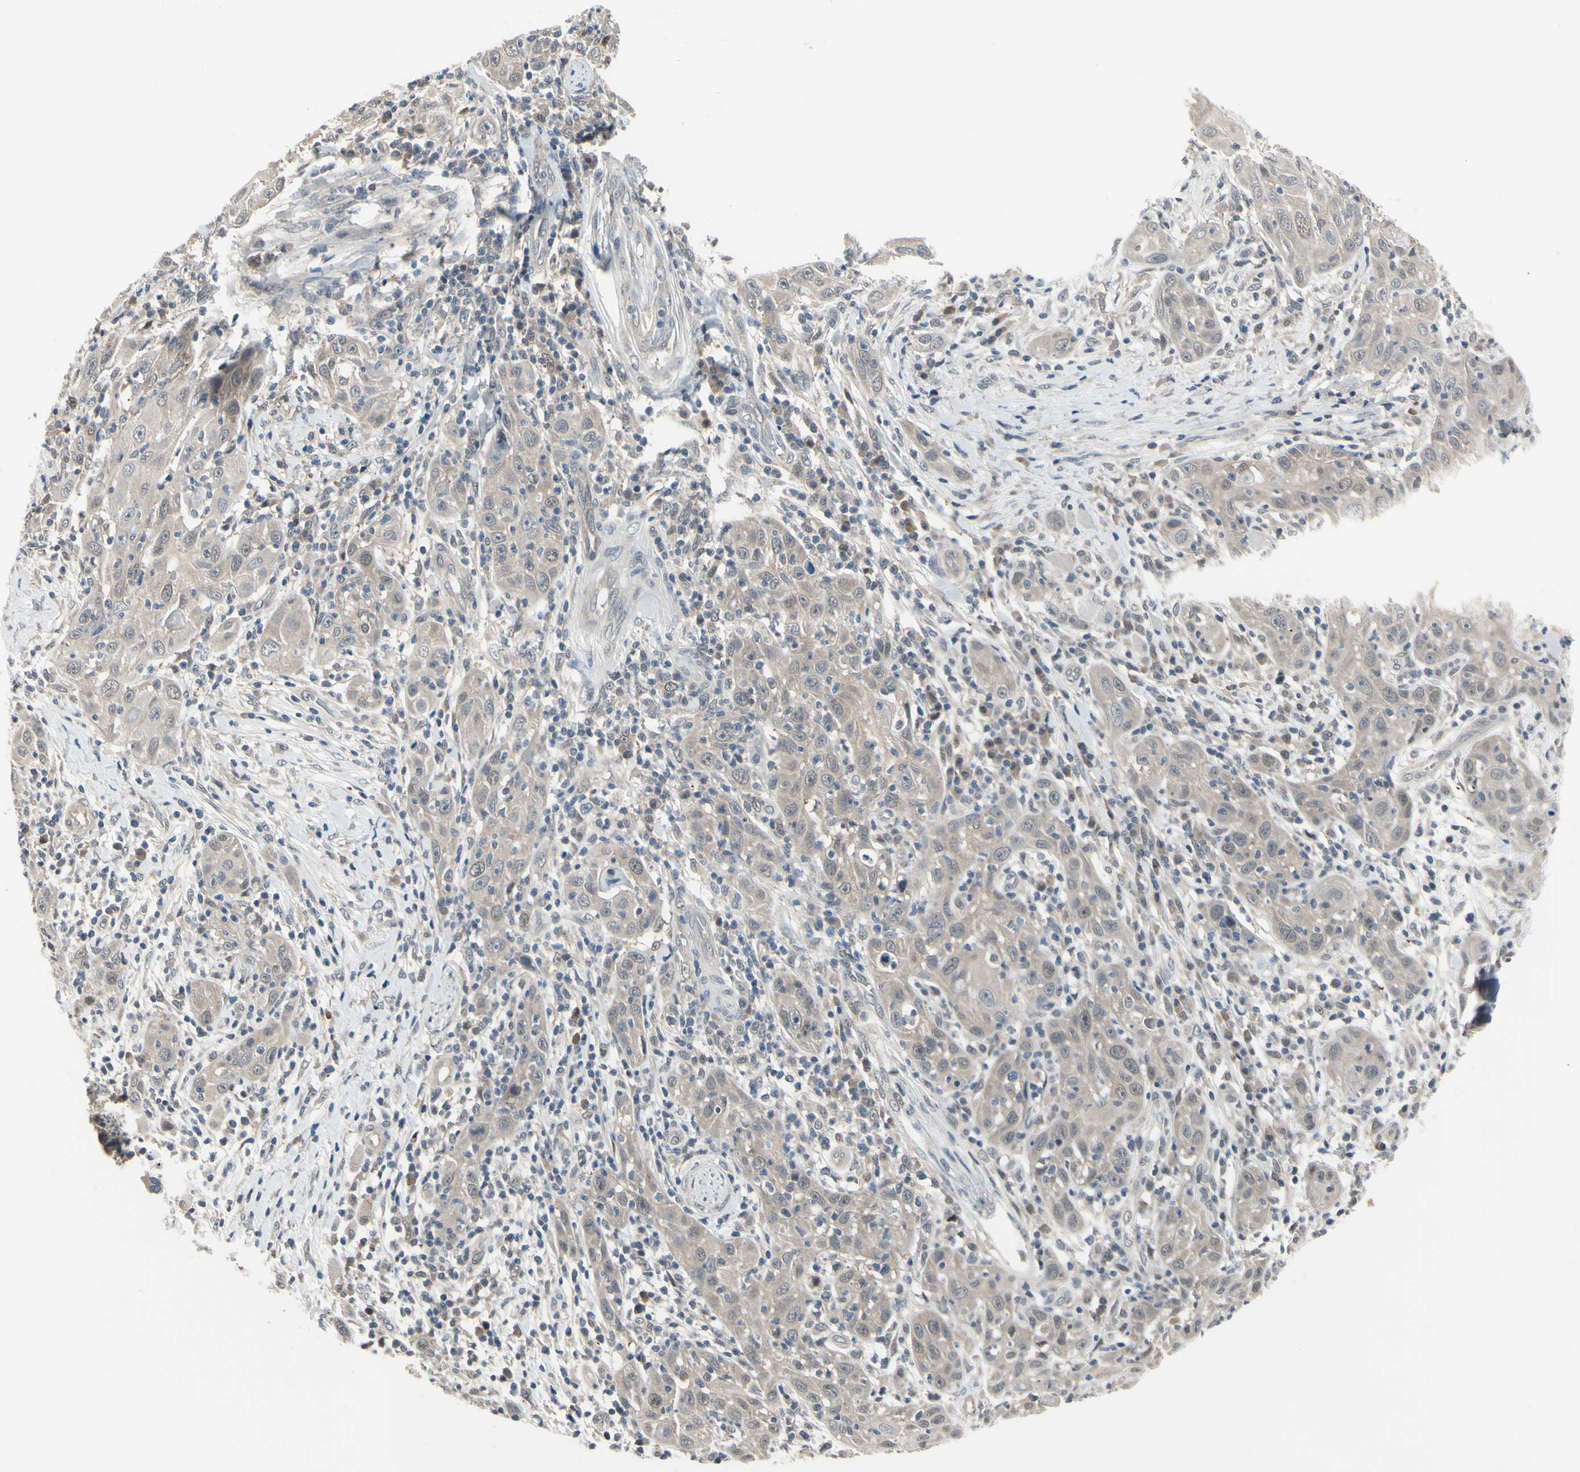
{"staining": {"intensity": "weak", "quantity": ">75%", "location": "cytoplasmic/membranous"}, "tissue": "skin cancer", "cell_type": "Tumor cells", "image_type": "cancer", "snomed": [{"axis": "morphology", "description": "Squamous cell carcinoma, NOS"}, {"axis": "topography", "description": "Skin"}], "caption": "This histopathology image shows immunohistochemistry (IHC) staining of squamous cell carcinoma (skin), with low weak cytoplasmic/membranous positivity in about >75% of tumor cells.", "gene": "HSPA4", "patient": {"sex": "female", "age": 88}}